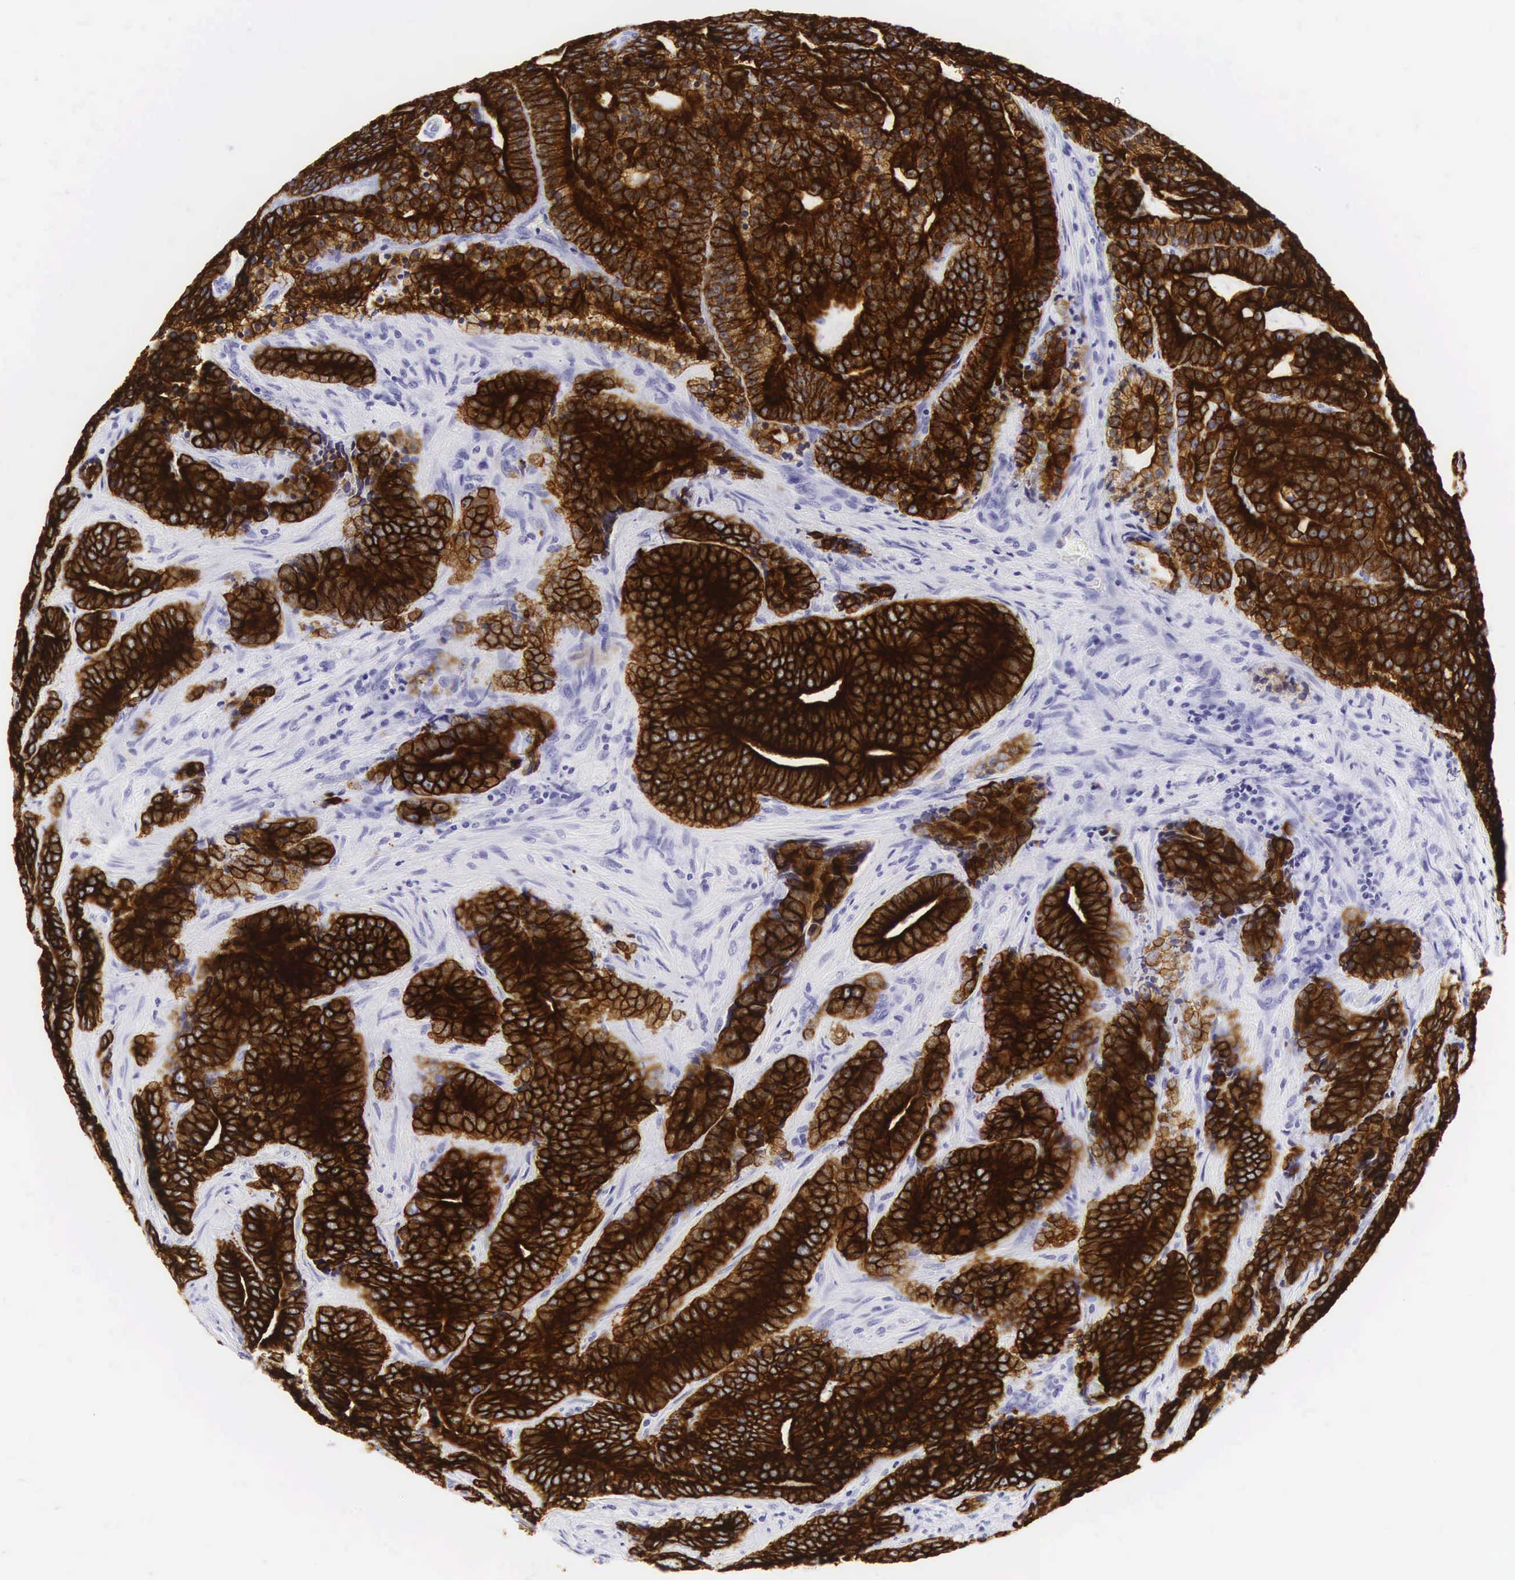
{"staining": {"intensity": "strong", "quantity": ">75%", "location": "cytoplasmic/membranous"}, "tissue": "prostate cancer", "cell_type": "Tumor cells", "image_type": "cancer", "snomed": [{"axis": "morphology", "description": "Adenocarcinoma, Medium grade"}, {"axis": "topography", "description": "Prostate"}], "caption": "Immunohistochemical staining of human prostate adenocarcinoma (medium-grade) shows strong cytoplasmic/membranous protein expression in approximately >75% of tumor cells.", "gene": "KRT18", "patient": {"sex": "male", "age": 65}}